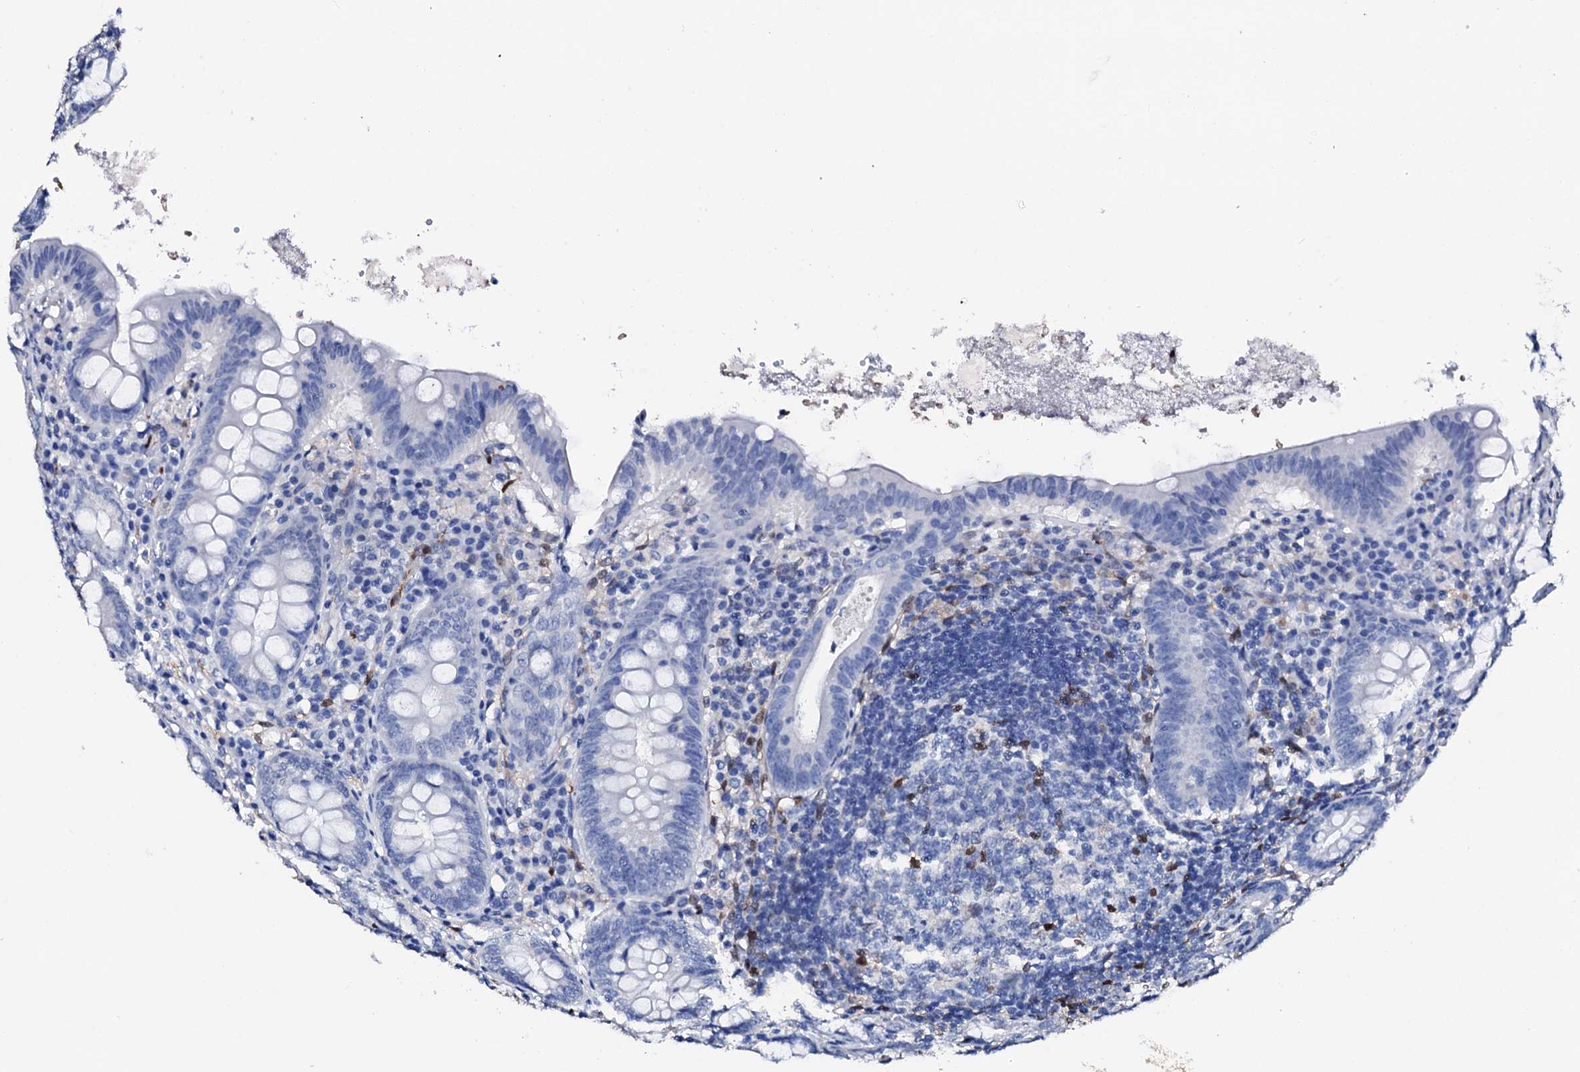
{"staining": {"intensity": "negative", "quantity": "none", "location": "none"}, "tissue": "appendix", "cell_type": "Glandular cells", "image_type": "normal", "snomed": [{"axis": "morphology", "description": "Normal tissue, NOS"}, {"axis": "topography", "description": "Appendix"}], "caption": "Unremarkable appendix was stained to show a protein in brown. There is no significant staining in glandular cells.", "gene": "NRIP2", "patient": {"sex": "female", "age": 54}}